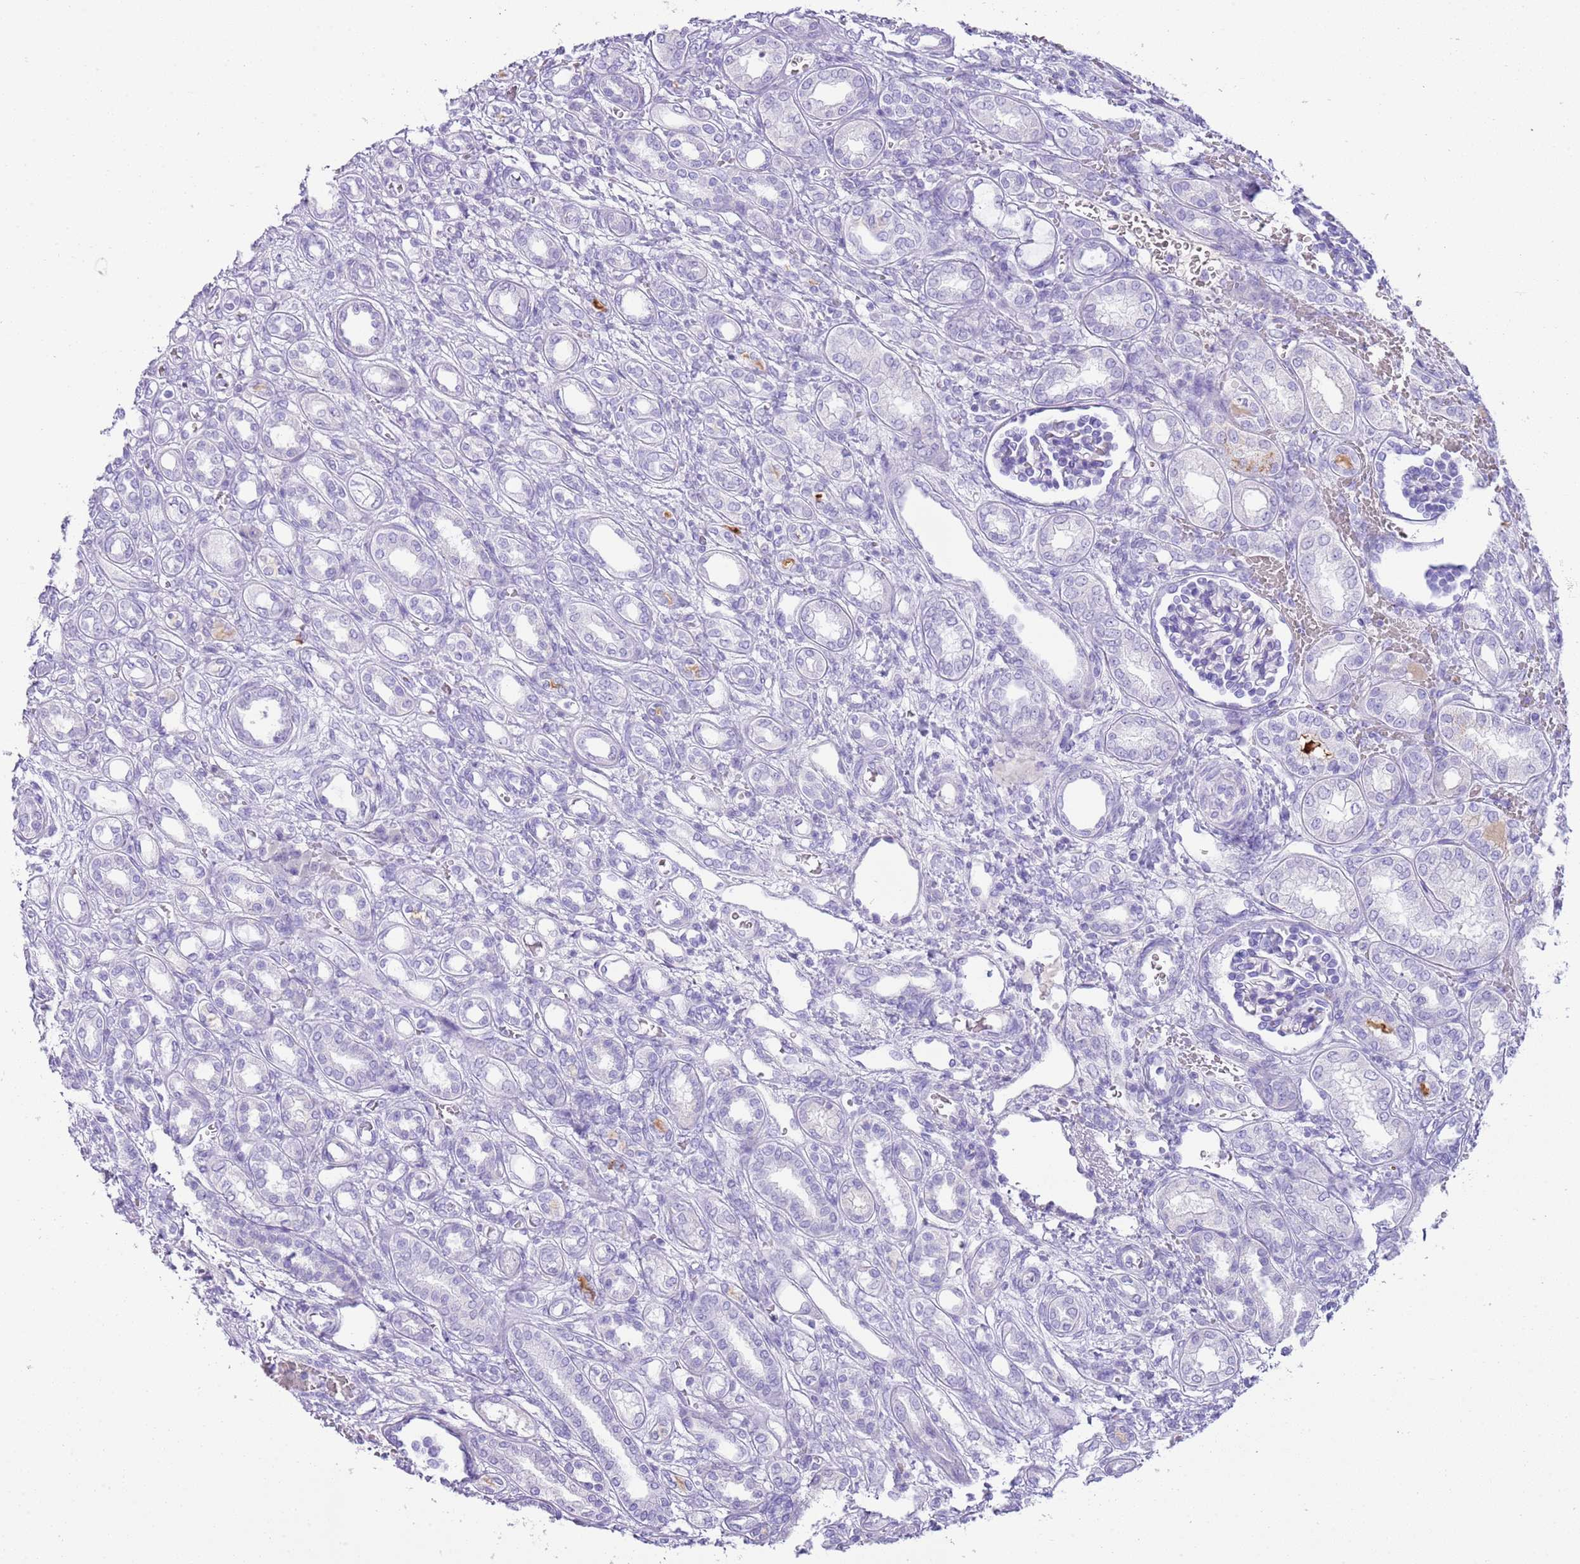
{"staining": {"intensity": "negative", "quantity": "none", "location": "none"}, "tissue": "kidney", "cell_type": "Cells in glomeruli", "image_type": "normal", "snomed": [{"axis": "morphology", "description": "Normal tissue, NOS"}, {"axis": "morphology", "description": "Neoplasm, malignant, NOS"}, {"axis": "topography", "description": "Kidney"}], "caption": "The micrograph demonstrates no significant positivity in cells in glomeruli of kidney. (Immunohistochemistry (ihc), brightfield microscopy, high magnification).", "gene": "IGKV3", "patient": {"sex": "female", "age": 1}}